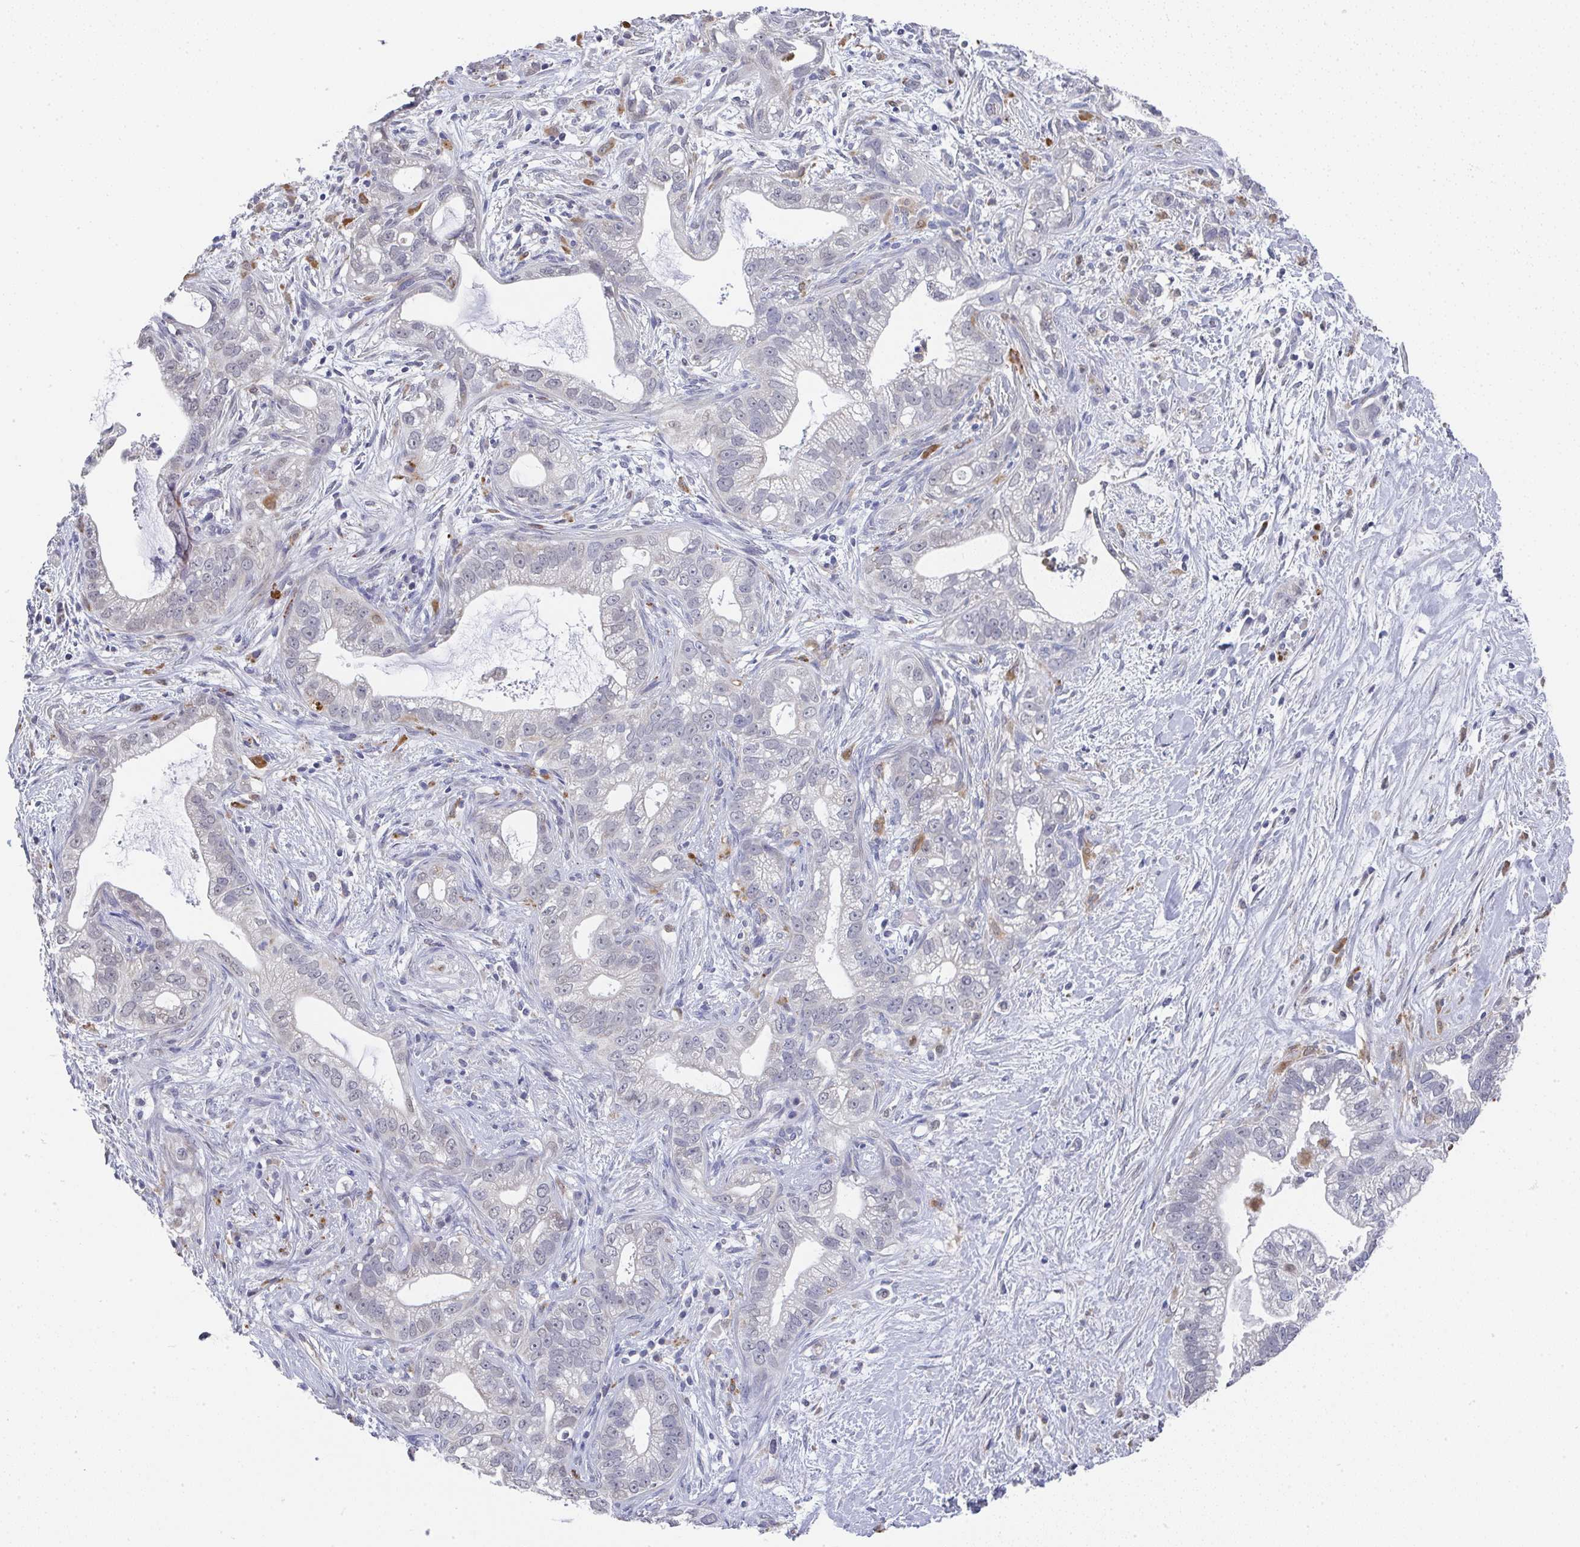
{"staining": {"intensity": "negative", "quantity": "none", "location": "none"}, "tissue": "pancreatic cancer", "cell_type": "Tumor cells", "image_type": "cancer", "snomed": [{"axis": "morphology", "description": "Adenocarcinoma, NOS"}, {"axis": "topography", "description": "Pancreas"}], "caption": "Immunohistochemistry (IHC) image of pancreatic adenocarcinoma stained for a protein (brown), which displays no staining in tumor cells. (DAB (3,3'-diaminobenzidine) IHC visualized using brightfield microscopy, high magnification).", "gene": "NCF1", "patient": {"sex": "male", "age": 70}}